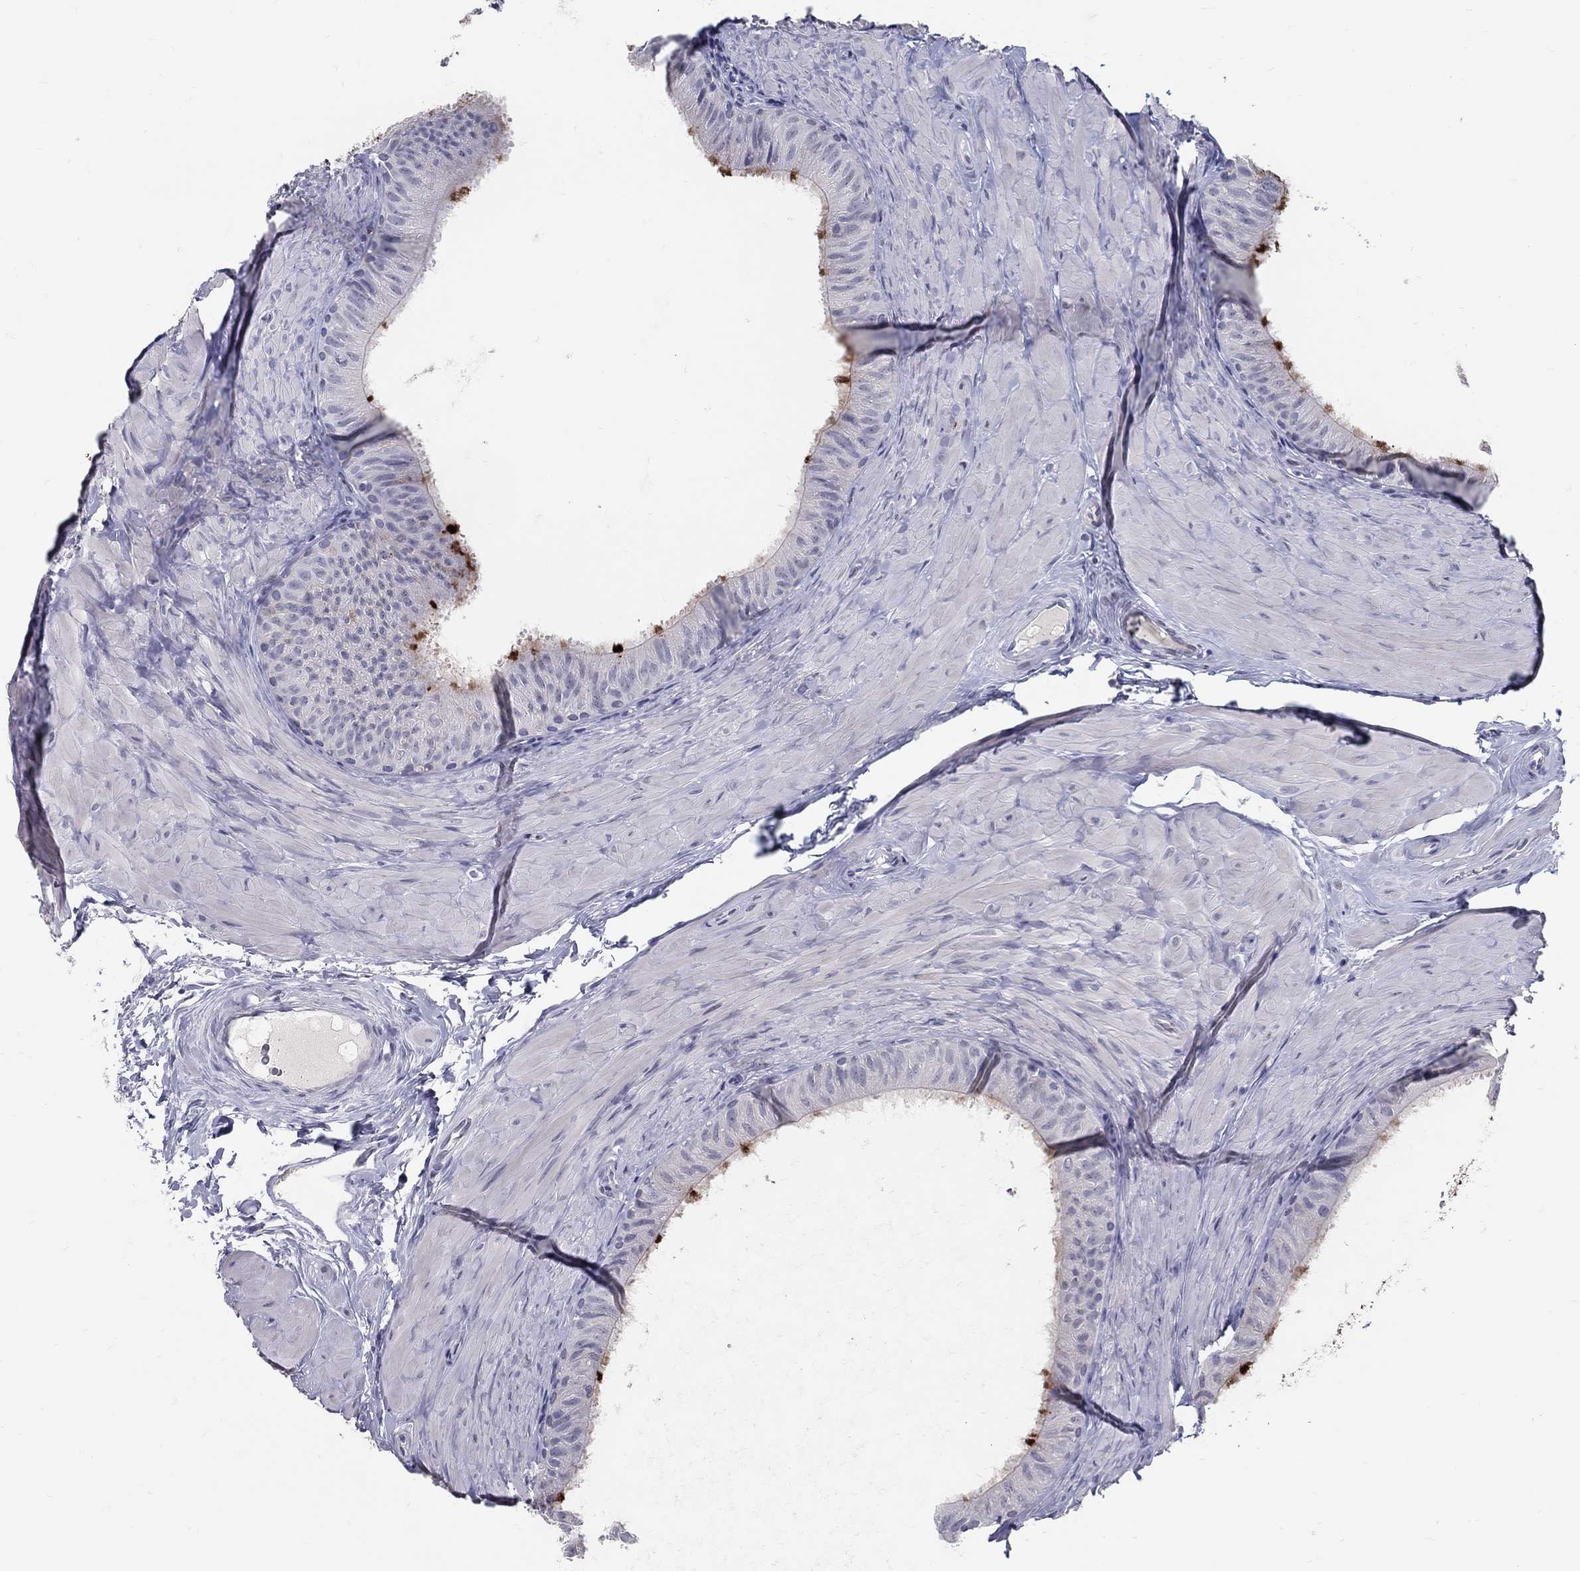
{"staining": {"intensity": "strong", "quantity": "<25%", "location": "cytoplasmic/membranous"}, "tissue": "epididymis", "cell_type": "Glandular cells", "image_type": "normal", "snomed": [{"axis": "morphology", "description": "Normal tissue, NOS"}, {"axis": "topography", "description": "Epididymis"}], "caption": "A micrograph showing strong cytoplasmic/membranous expression in about <25% of glandular cells in normal epididymis, as visualized by brown immunohistochemical staining.", "gene": "ACE2", "patient": {"sex": "male", "age": 34}}